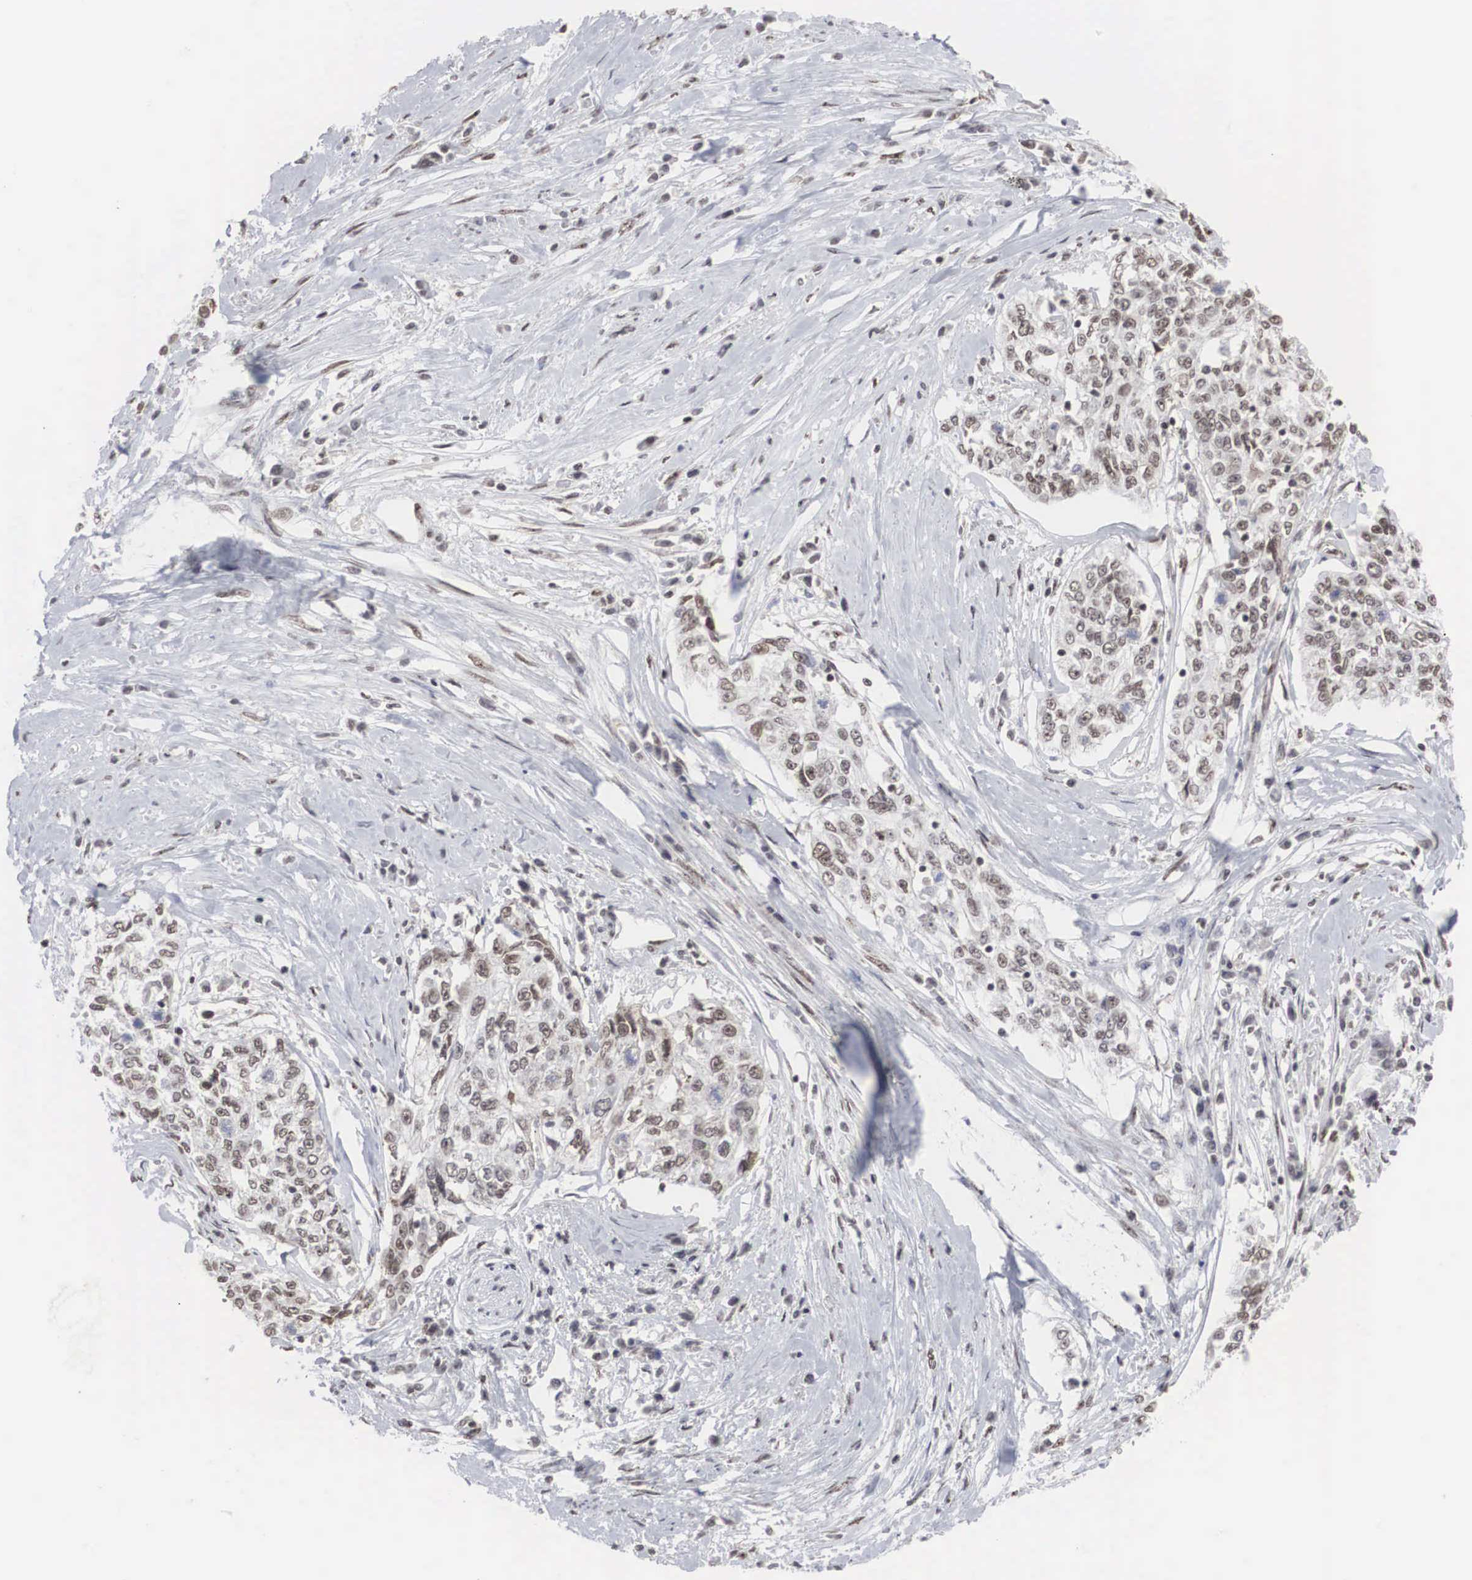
{"staining": {"intensity": "weak", "quantity": "25%-75%", "location": "nuclear"}, "tissue": "cervical cancer", "cell_type": "Tumor cells", "image_type": "cancer", "snomed": [{"axis": "morphology", "description": "Squamous cell carcinoma, NOS"}, {"axis": "topography", "description": "Cervix"}], "caption": "Cervical cancer (squamous cell carcinoma) stained for a protein exhibits weak nuclear positivity in tumor cells.", "gene": "AUTS2", "patient": {"sex": "female", "age": 57}}